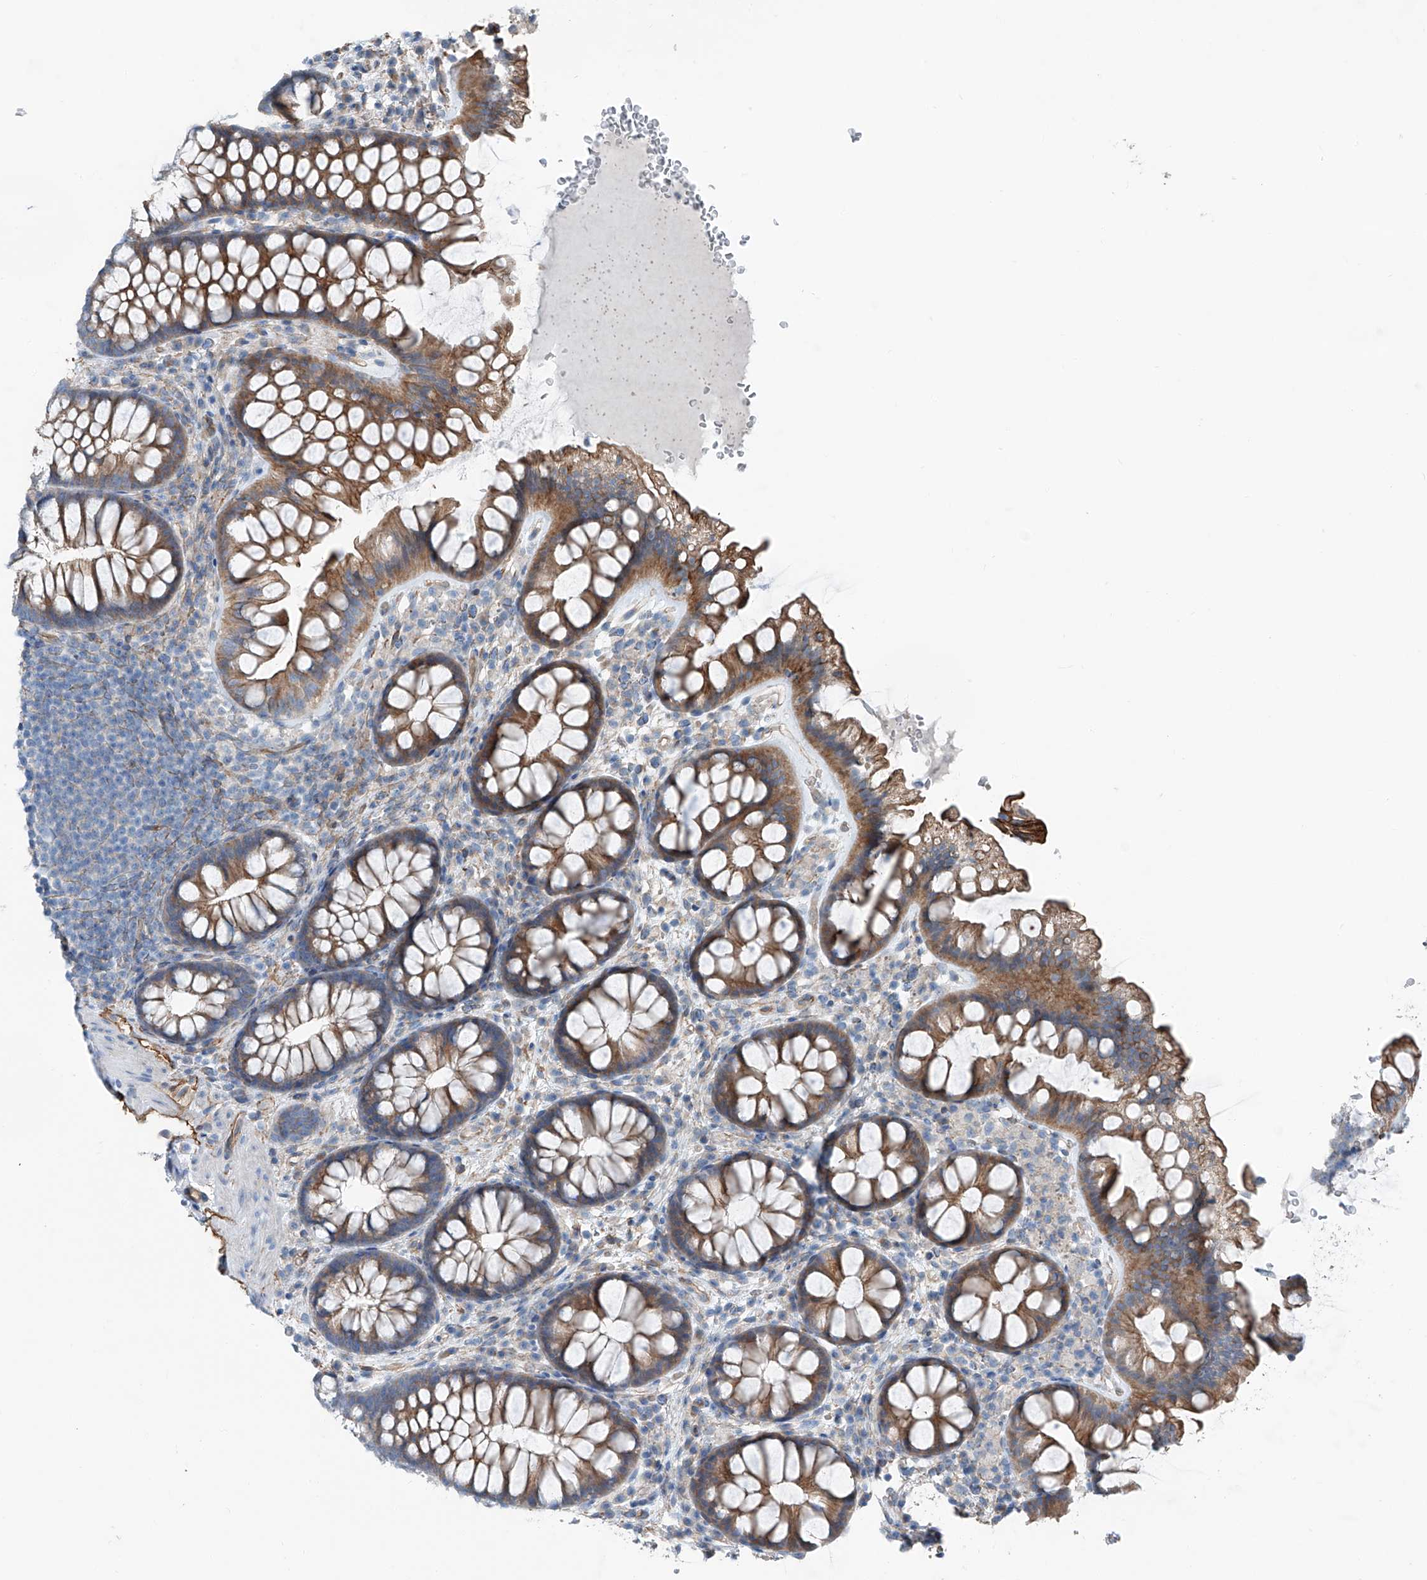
{"staining": {"intensity": "moderate", "quantity": ">75%", "location": "cytoplasmic/membranous"}, "tissue": "colon", "cell_type": "Endothelial cells", "image_type": "normal", "snomed": [{"axis": "morphology", "description": "Normal tissue, NOS"}, {"axis": "topography", "description": "Colon"}], "caption": "Brown immunohistochemical staining in normal colon demonstrates moderate cytoplasmic/membranous positivity in approximately >75% of endothelial cells. (DAB (3,3'-diaminobenzidine) IHC, brown staining for protein, blue staining for nuclei).", "gene": "THEMIS2", "patient": {"sex": "female", "age": 62}}